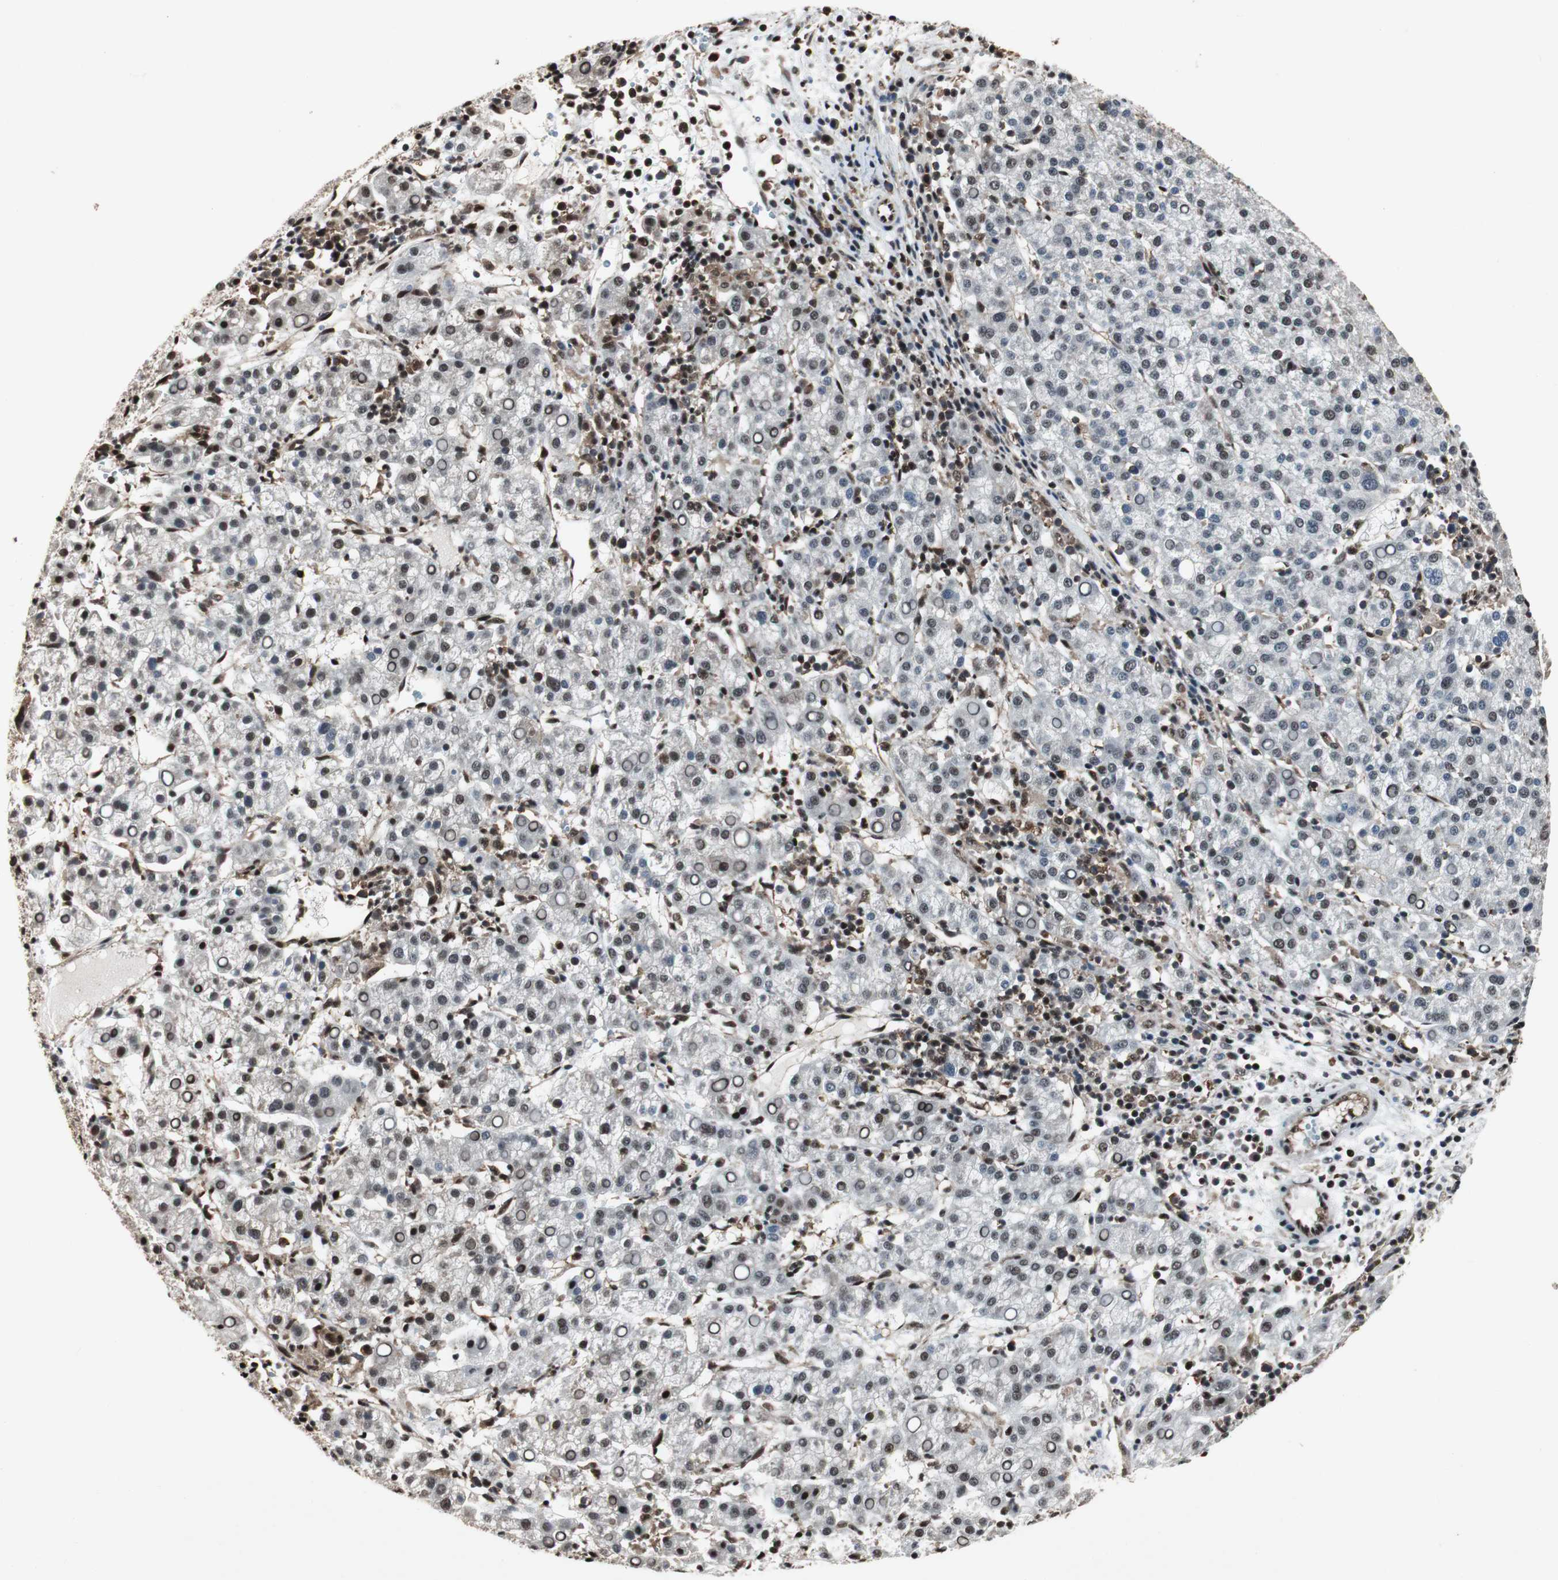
{"staining": {"intensity": "moderate", "quantity": "25%-75%", "location": "cytoplasmic/membranous,nuclear"}, "tissue": "liver cancer", "cell_type": "Tumor cells", "image_type": "cancer", "snomed": [{"axis": "morphology", "description": "Carcinoma, Hepatocellular, NOS"}, {"axis": "topography", "description": "Liver"}], "caption": "This photomicrograph displays immunohistochemistry (IHC) staining of human liver cancer, with medium moderate cytoplasmic/membranous and nuclear staining in approximately 25%-75% of tumor cells.", "gene": "ACLY", "patient": {"sex": "female", "age": 58}}